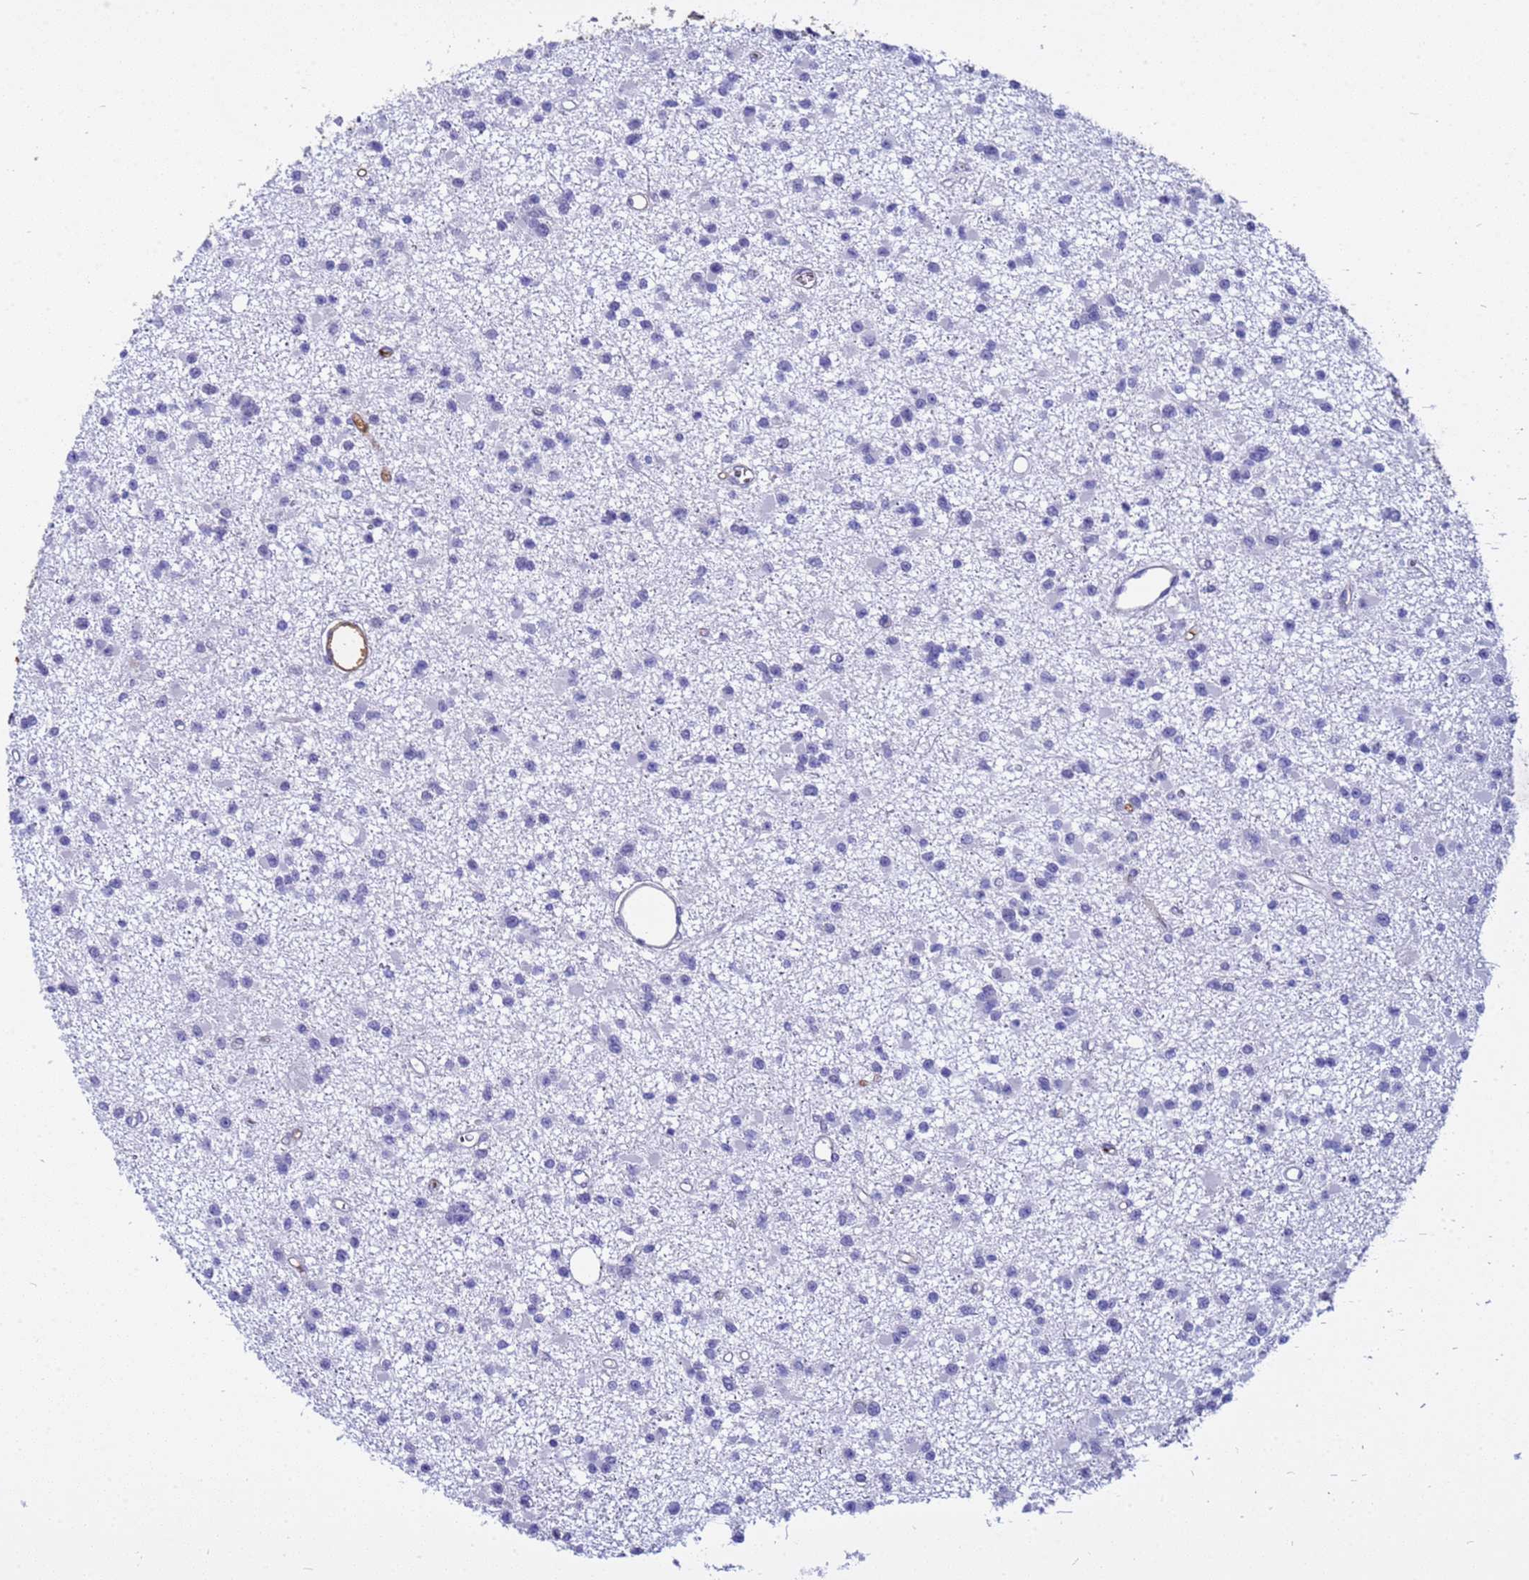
{"staining": {"intensity": "negative", "quantity": "none", "location": "none"}, "tissue": "glioma", "cell_type": "Tumor cells", "image_type": "cancer", "snomed": [{"axis": "morphology", "description": "Glioma, malignant, Low grade"}, {"axis": "topography", "description": "Brain"}], "caption": "Immunohistochemistry (IHC) micrograph of malignant low-grade glioma stained for a protein (brown), which displays no staining in tumor cells.", "gene": "H1-7", "patient": {"sex": "female", "age": 22}}